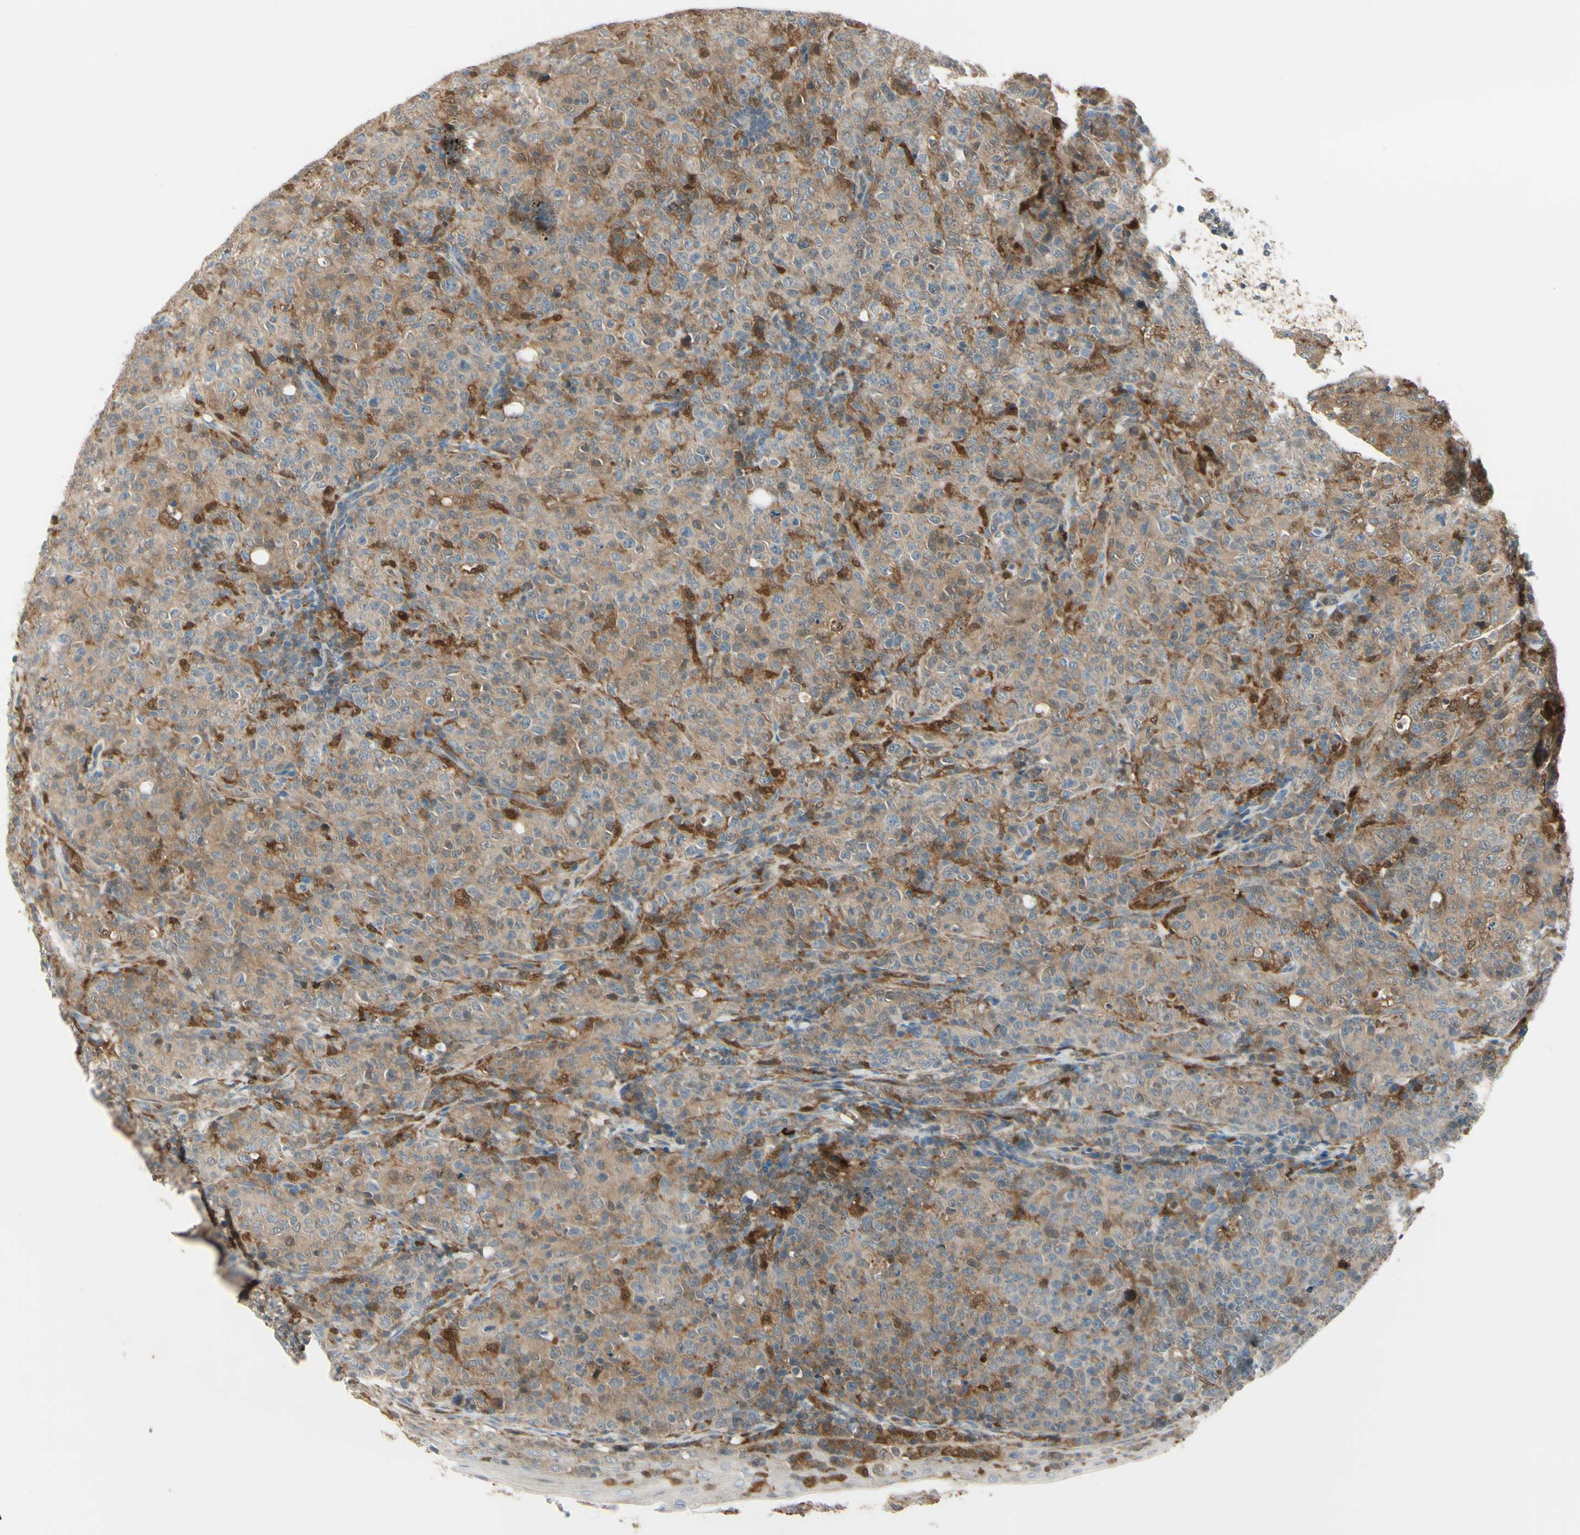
{"staining": {"intensity": "weak", "quantity": ">75%", "location": "cytoplasmic/membranous"}, "tissue": "lymphoma", "cell_type": "Tumor cells", "image_type": "cancer", "snomed": [{"axis": "morphology", "description": "Malignant lymphoma, non-Hodgkin's type, High grade"}, {"axis": "topography", "description": "Tonsil"}], "caption": "High-magnification brightfield microscopy of malignant lymphoma, non-Hodgkin's type (high-grade) stained with DAB (3,3'-diaminobenzidine) (brown) and counterstained with hematoxylin (blue). tumor cells exhibit weak cytoplasmic/membranous staining is present in approximately>75% of cells.", "gene": "CYRIB", "patient": {"sex": "female", "age": 36}}